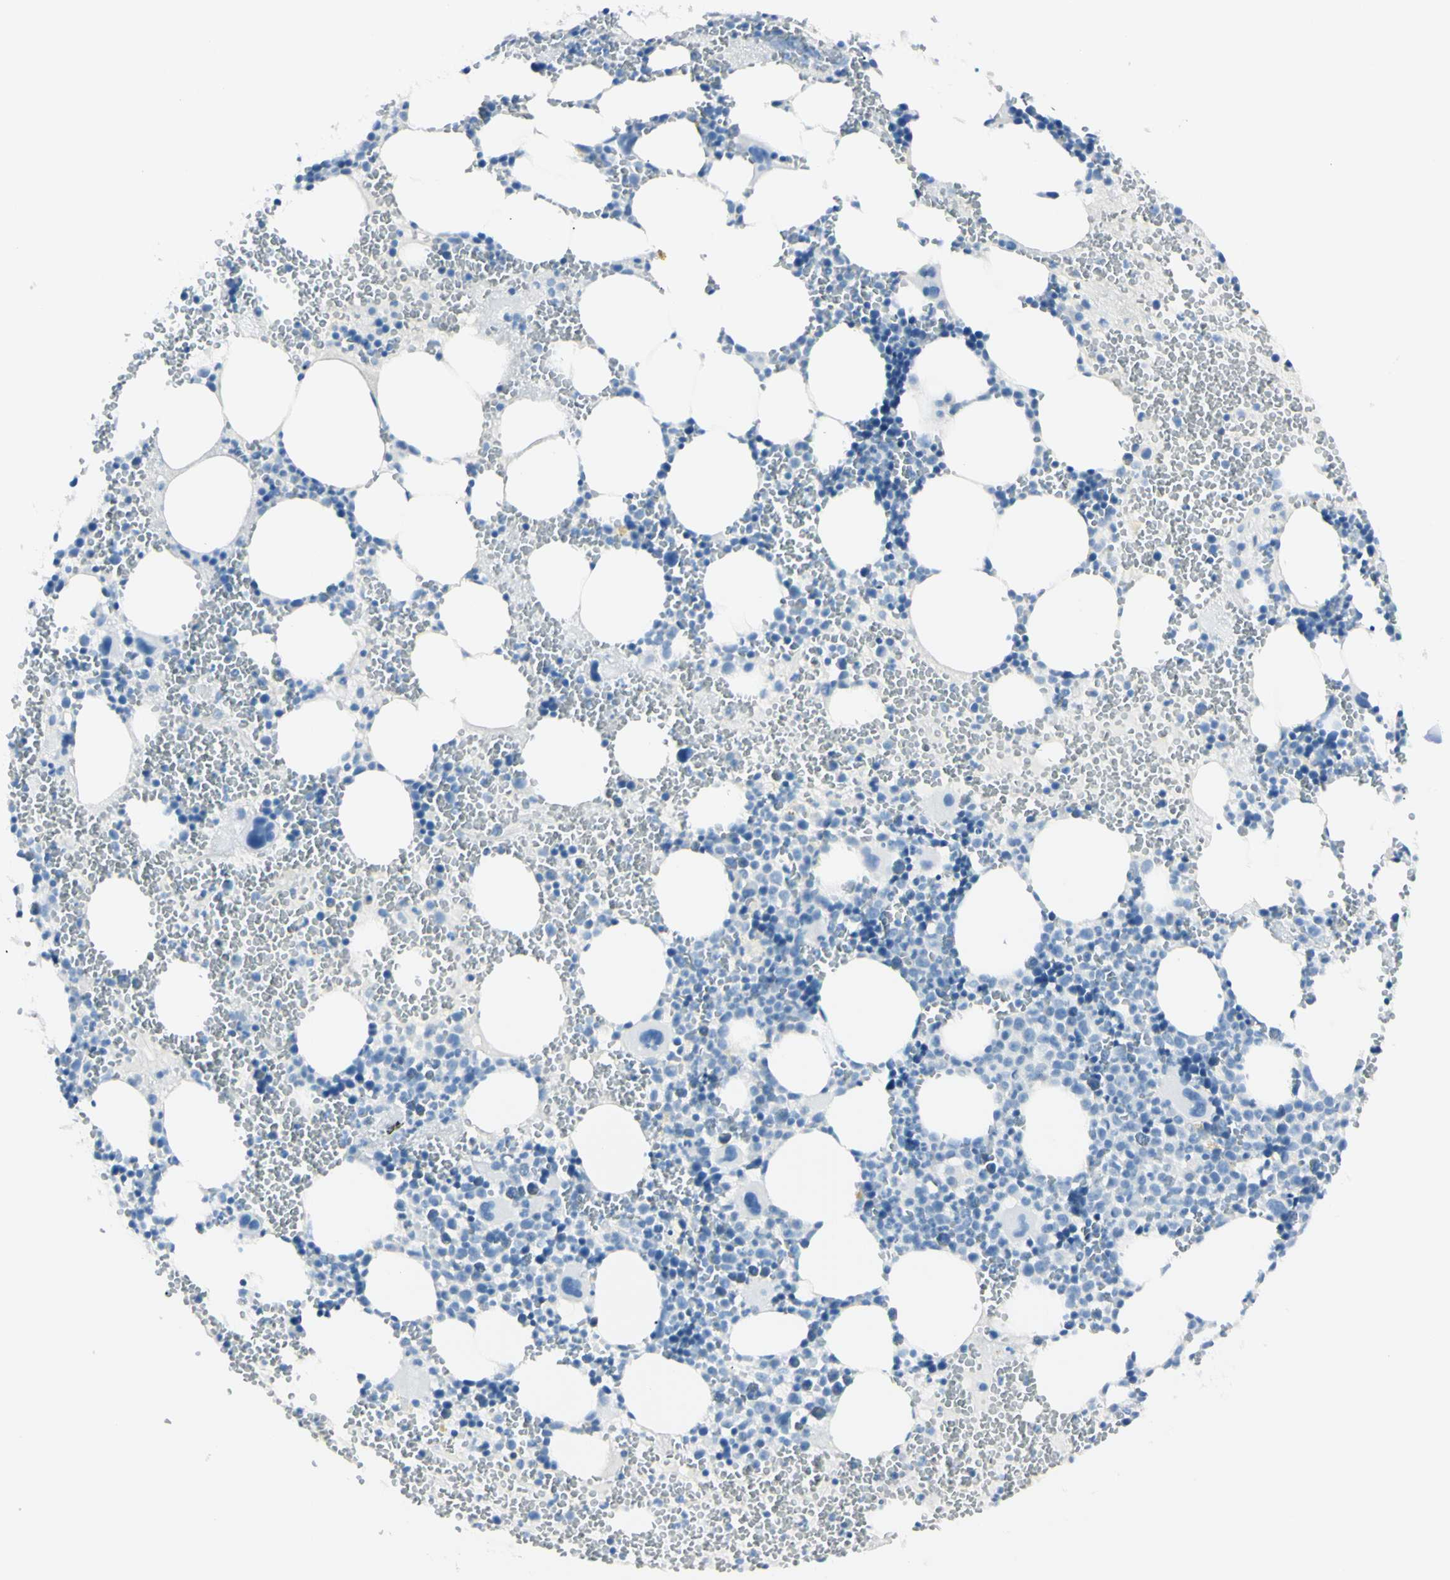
{"staining": {"intensity": "negative", "quantity": "none", "location": "none"}, "tissue": "bone marrow", "cell_type": "Hematopoietic cells", "image_type": "normal", "snomed": [{"axis": "morphology", "description": "Normal tissue, NOS"}, {"axis": "morphology", "description": "Inflammation, NOS"}, {"axis": "topography", "description": "Bone marrow"}], "caption": "DAB (3,3'-diaminobenzidine) immunohistochemical staining of benign bone marrow displays no significant positivity in hematopoietic cells. The staining is performed using DAB (3,3'-diaminobenzidine) brown chromogen with nuclei counter-stained in using hematoxylin.", "gene": "FOLH1", "patient": {"sex": "female", "age": 76}}